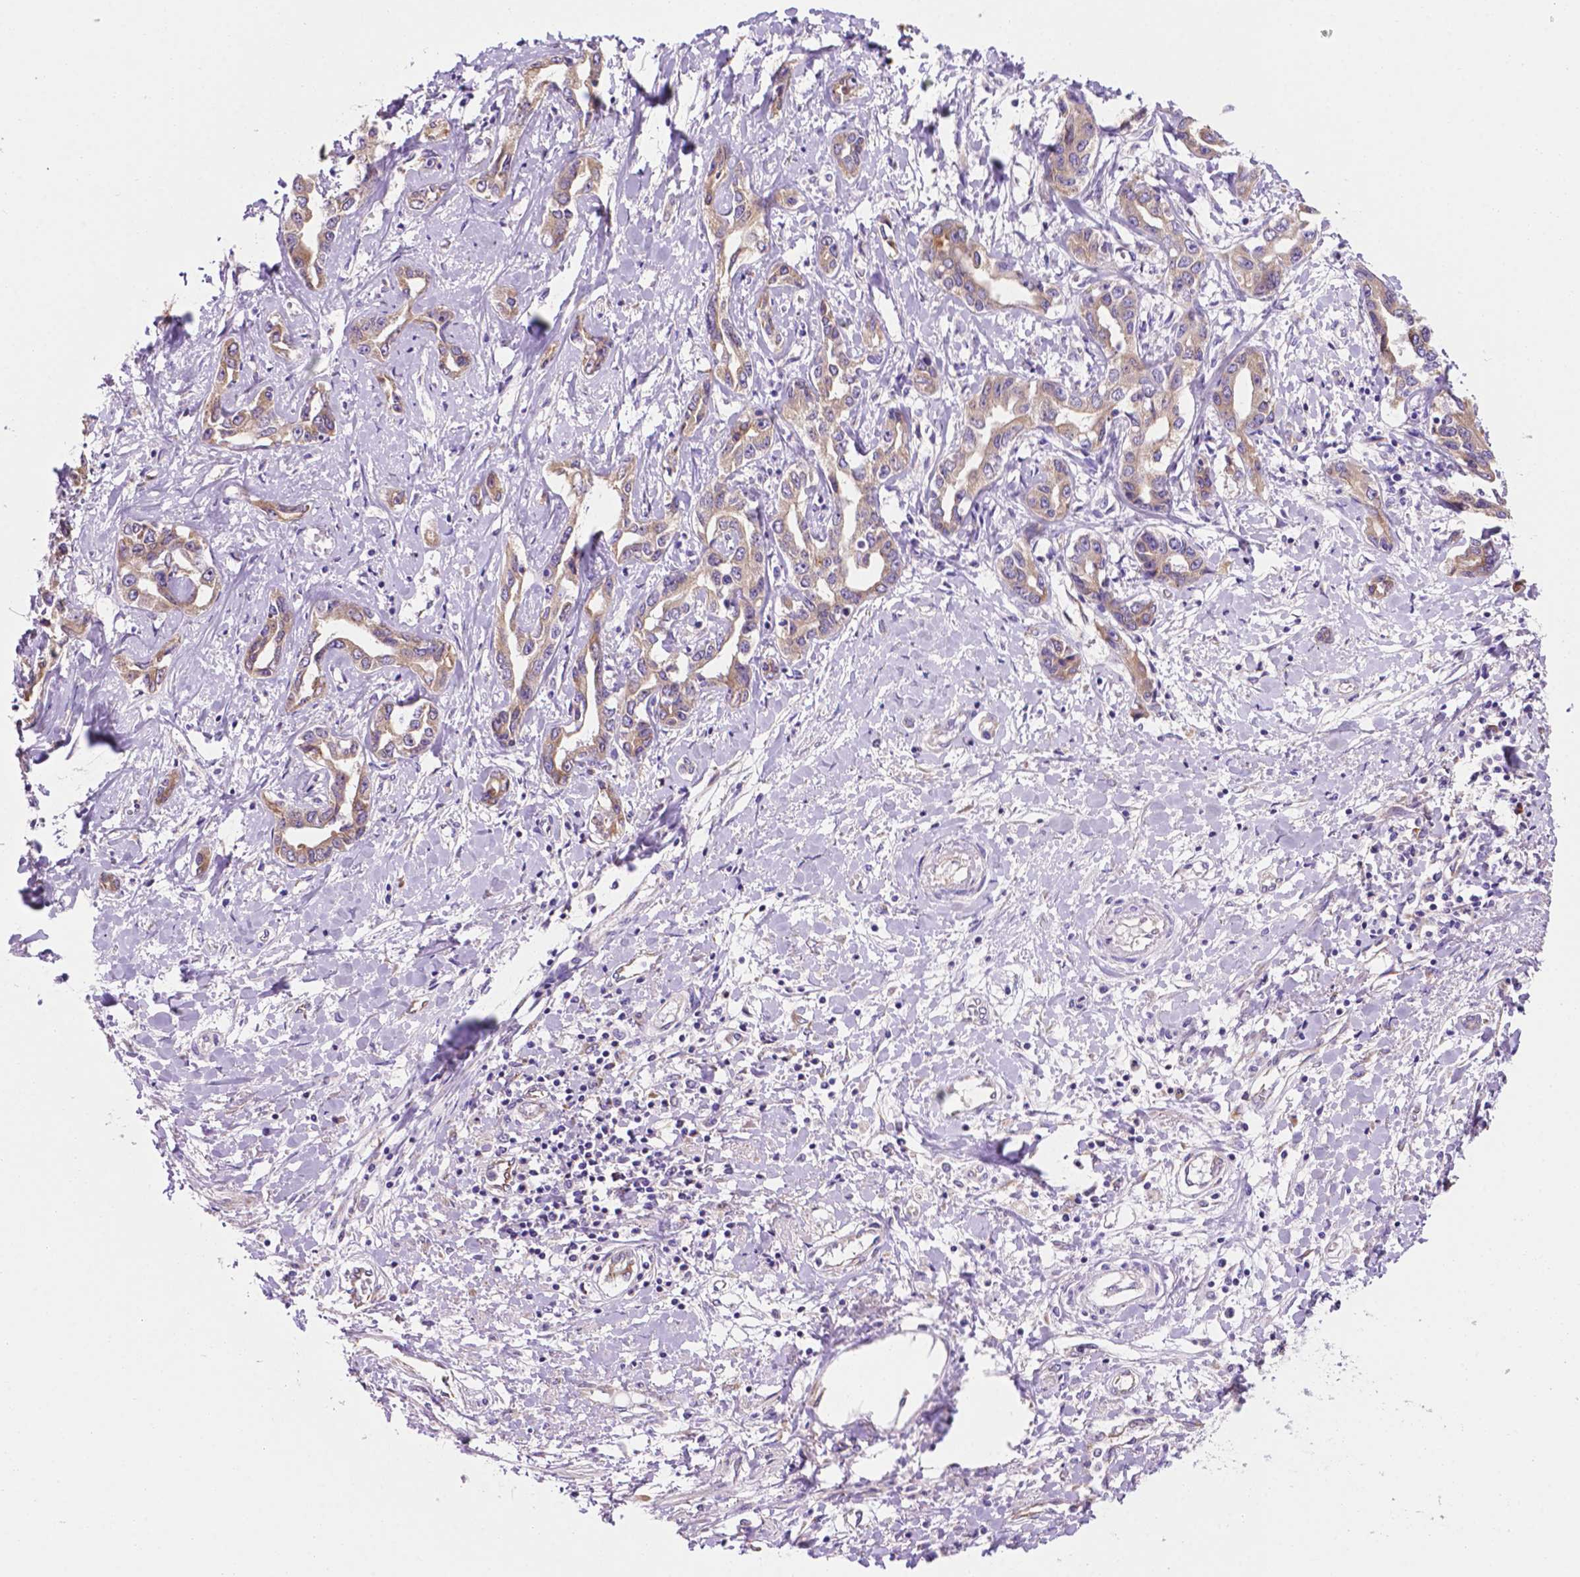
{"staining": {"intensity": "weak", "quantity": ">75%", "location": "cytoplasmic/membranous"}, "tissue": "liver cancer", "cell_type": "Tumor cells", "image_type": "cancer", "snomed": [{"axis": "morphology", "description": "Cholangiocarcinoma"}, {"axis": "topography", "description": "Liver"}], "caption": "Cholangiocarcinoma (liver) was stained to show a protein in brown. There is low levels of weak cytoplasmic/membranous expression in approximately >75% of tumor cells.", "gene": "CEACAM7", "patient": {"sex": "male", "age": 59}}